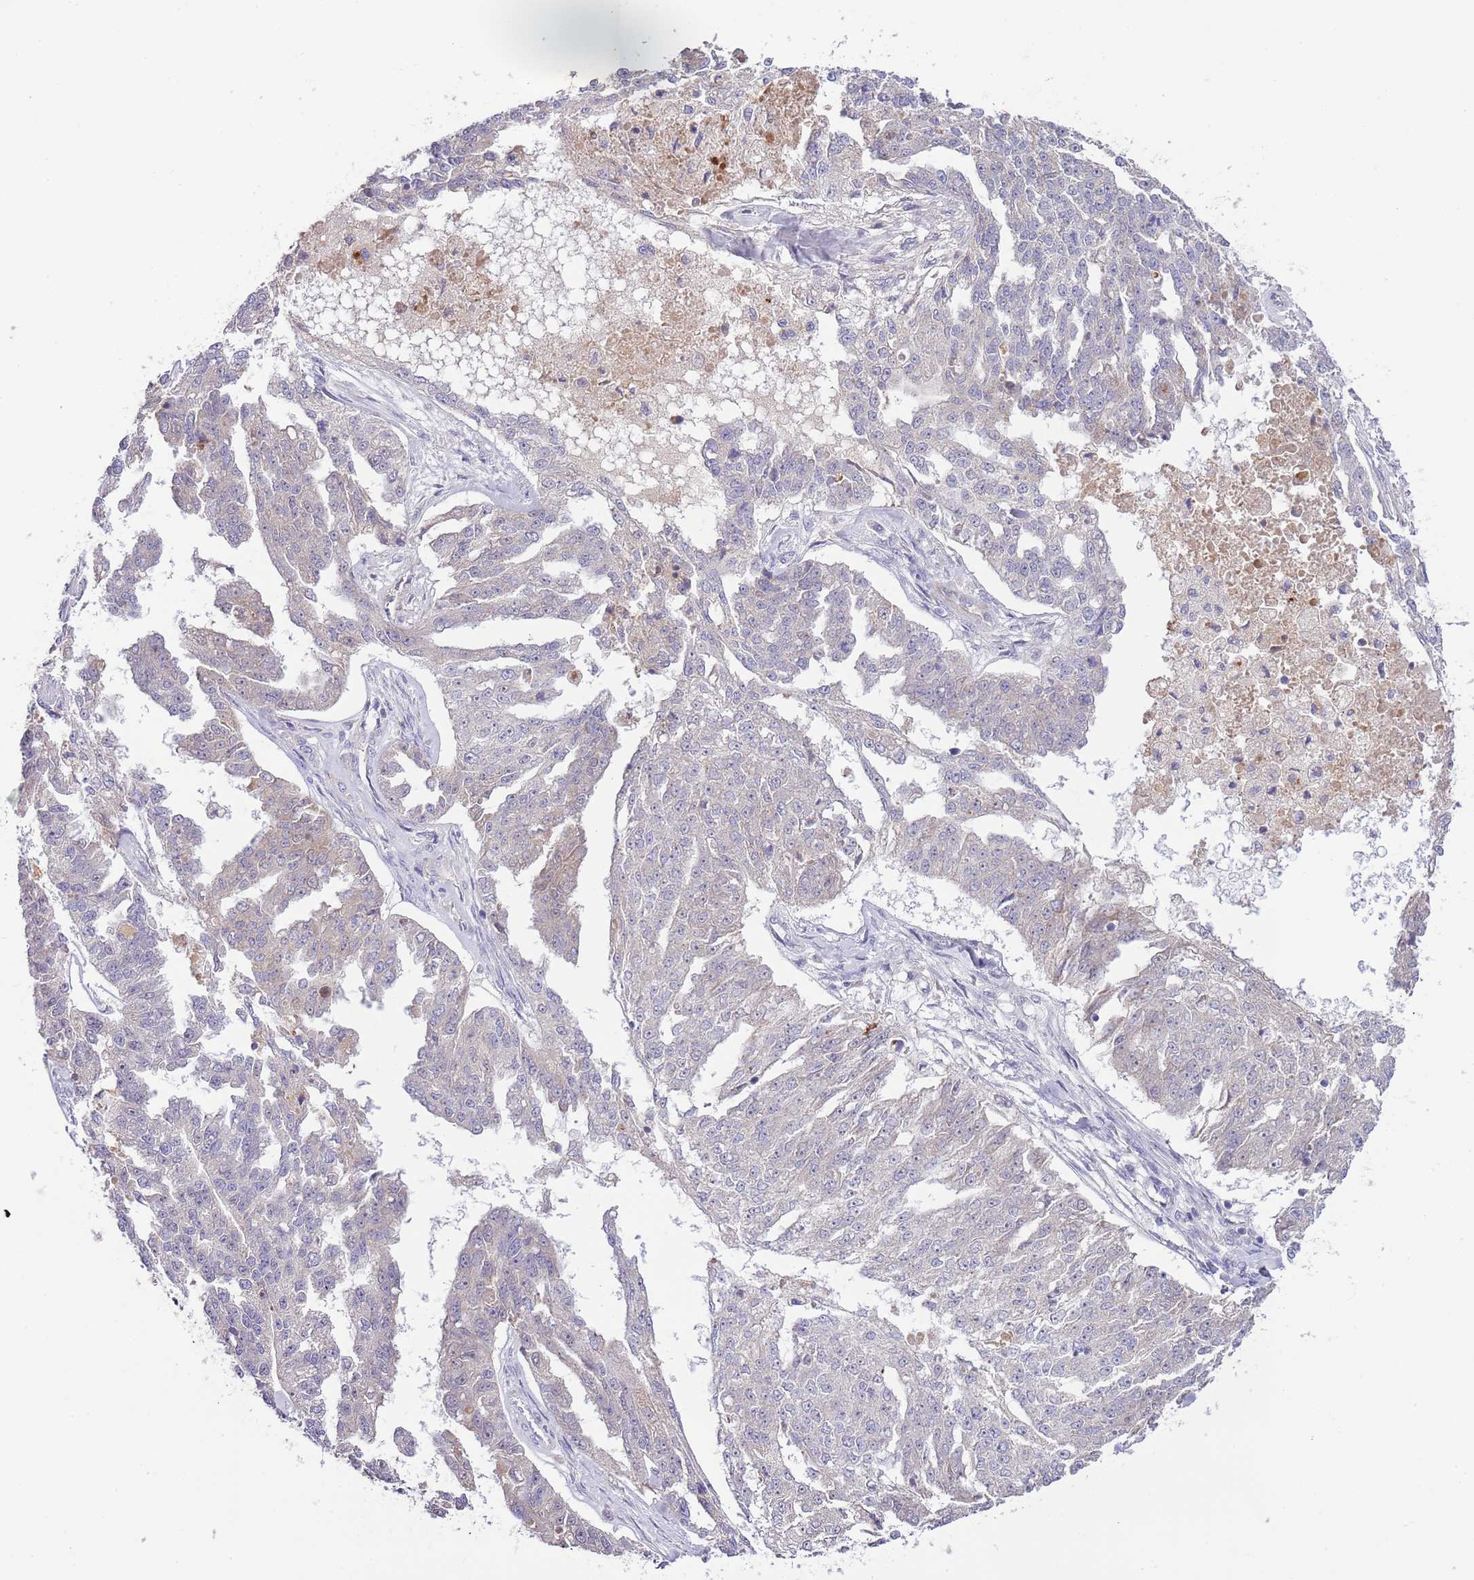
{"staining": {"intensity": "negative", "quantity": "none", "location": "none"}, "tissue": "ovarian cancer", "cell_type": "Tumor cells", "image_type": "cancer", "snomed": [{"axis": "morphology", "description": "Cystadenocarcinoma, serous, NOS"}, {"axis": "topography", "description": "Ovary"}], "caption": "Immunohistochemistry of serous cystadenocarcinoma (ovarian) reveals no expression in tumor cells.", "gene": "AP1S2", "patient": {"sex": "female", "age": 58}}